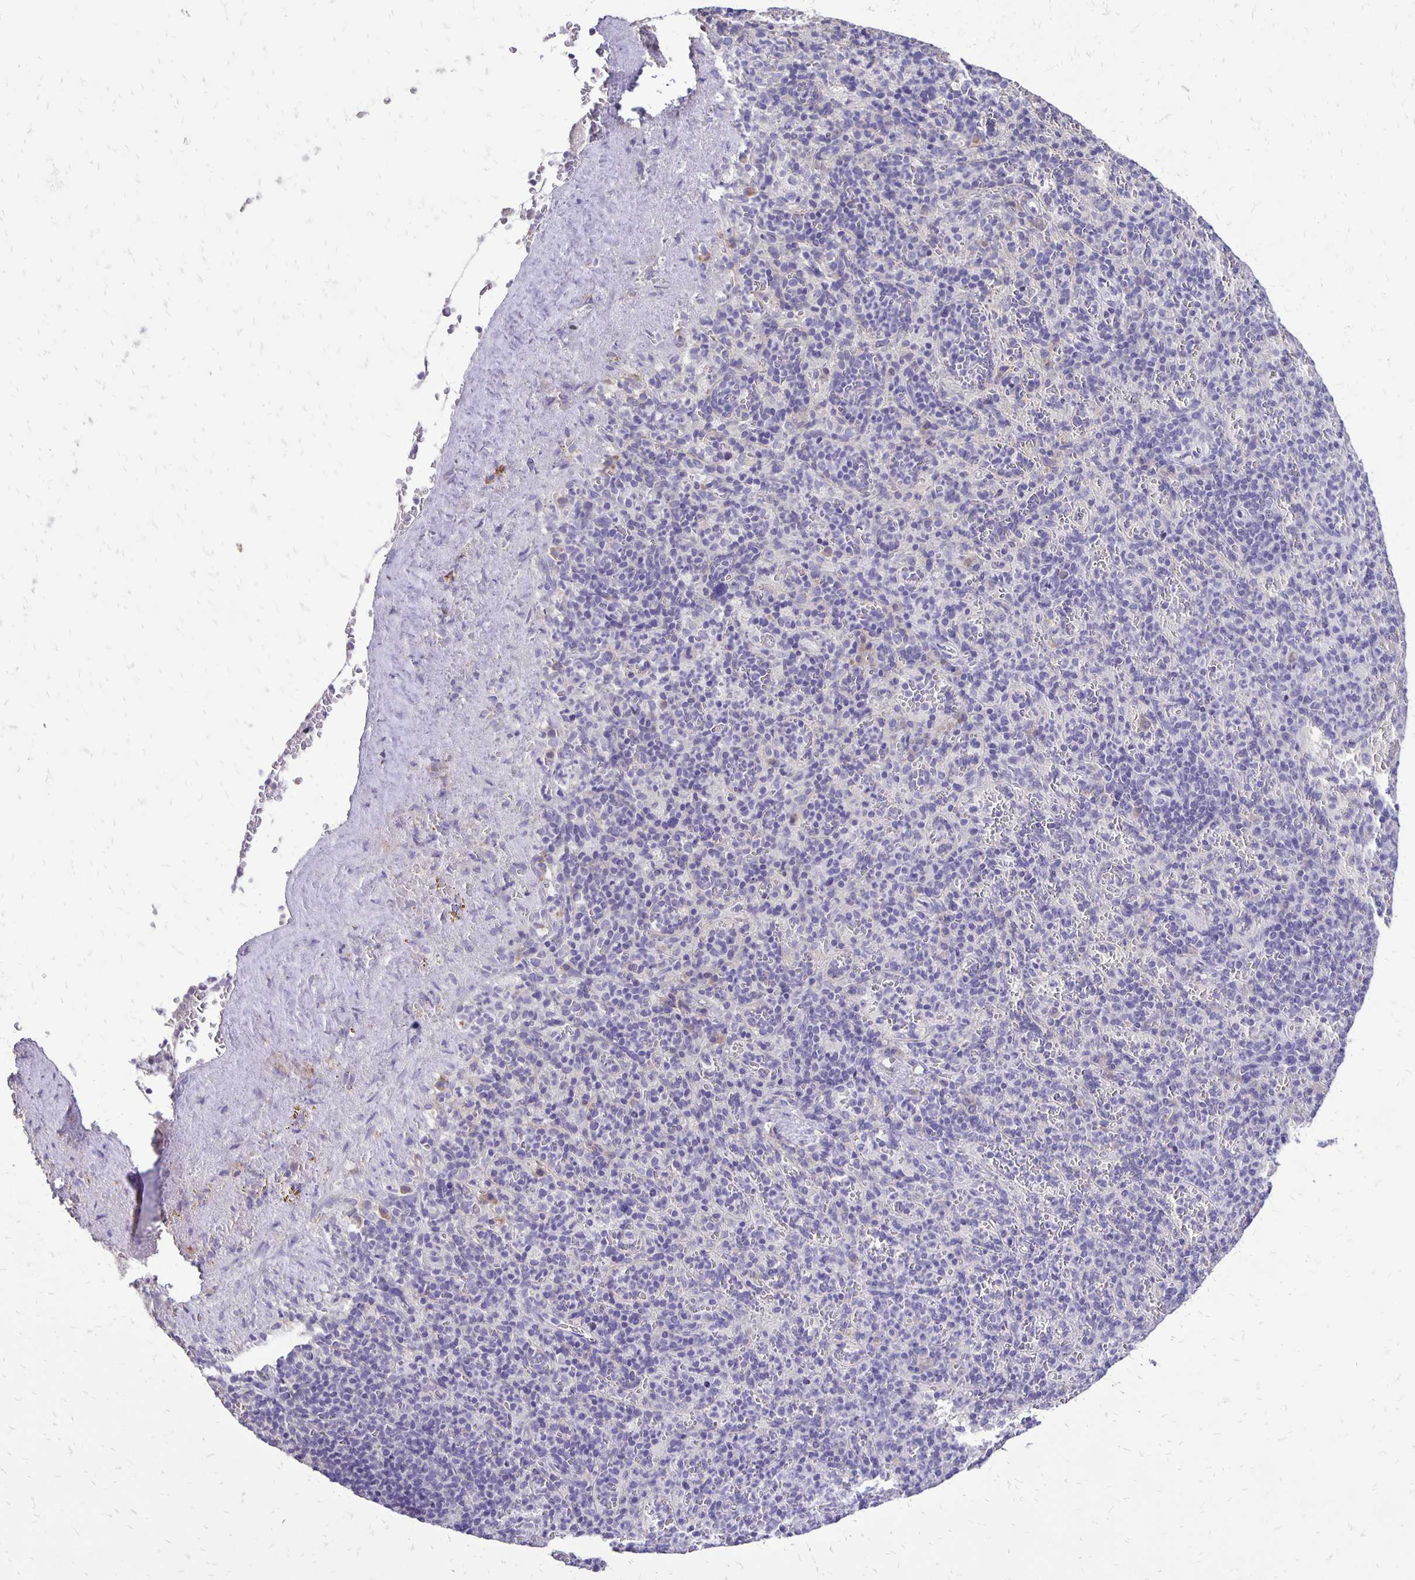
{"staining": {"intensity": "negative", "quantity": "none", "location": "none"}, "tissue": "spleen", "cell_type": "Cells in red pulp", "image_type": "normal", "snomed": [{"axis": "morphology", "description": "Normal tissue, NOS"}, {"axis": "topography", "description": "Spleen"}], "caption": "Immunohistochemistry of unremarkable human spleen shows no expression in cells in red pulp. (Brightfield microscopy of DAB immunohistochemistry (IHC) at high magnification).", "gene": "ANKRD45", "patient": {"sex": "female", "age": 74}}